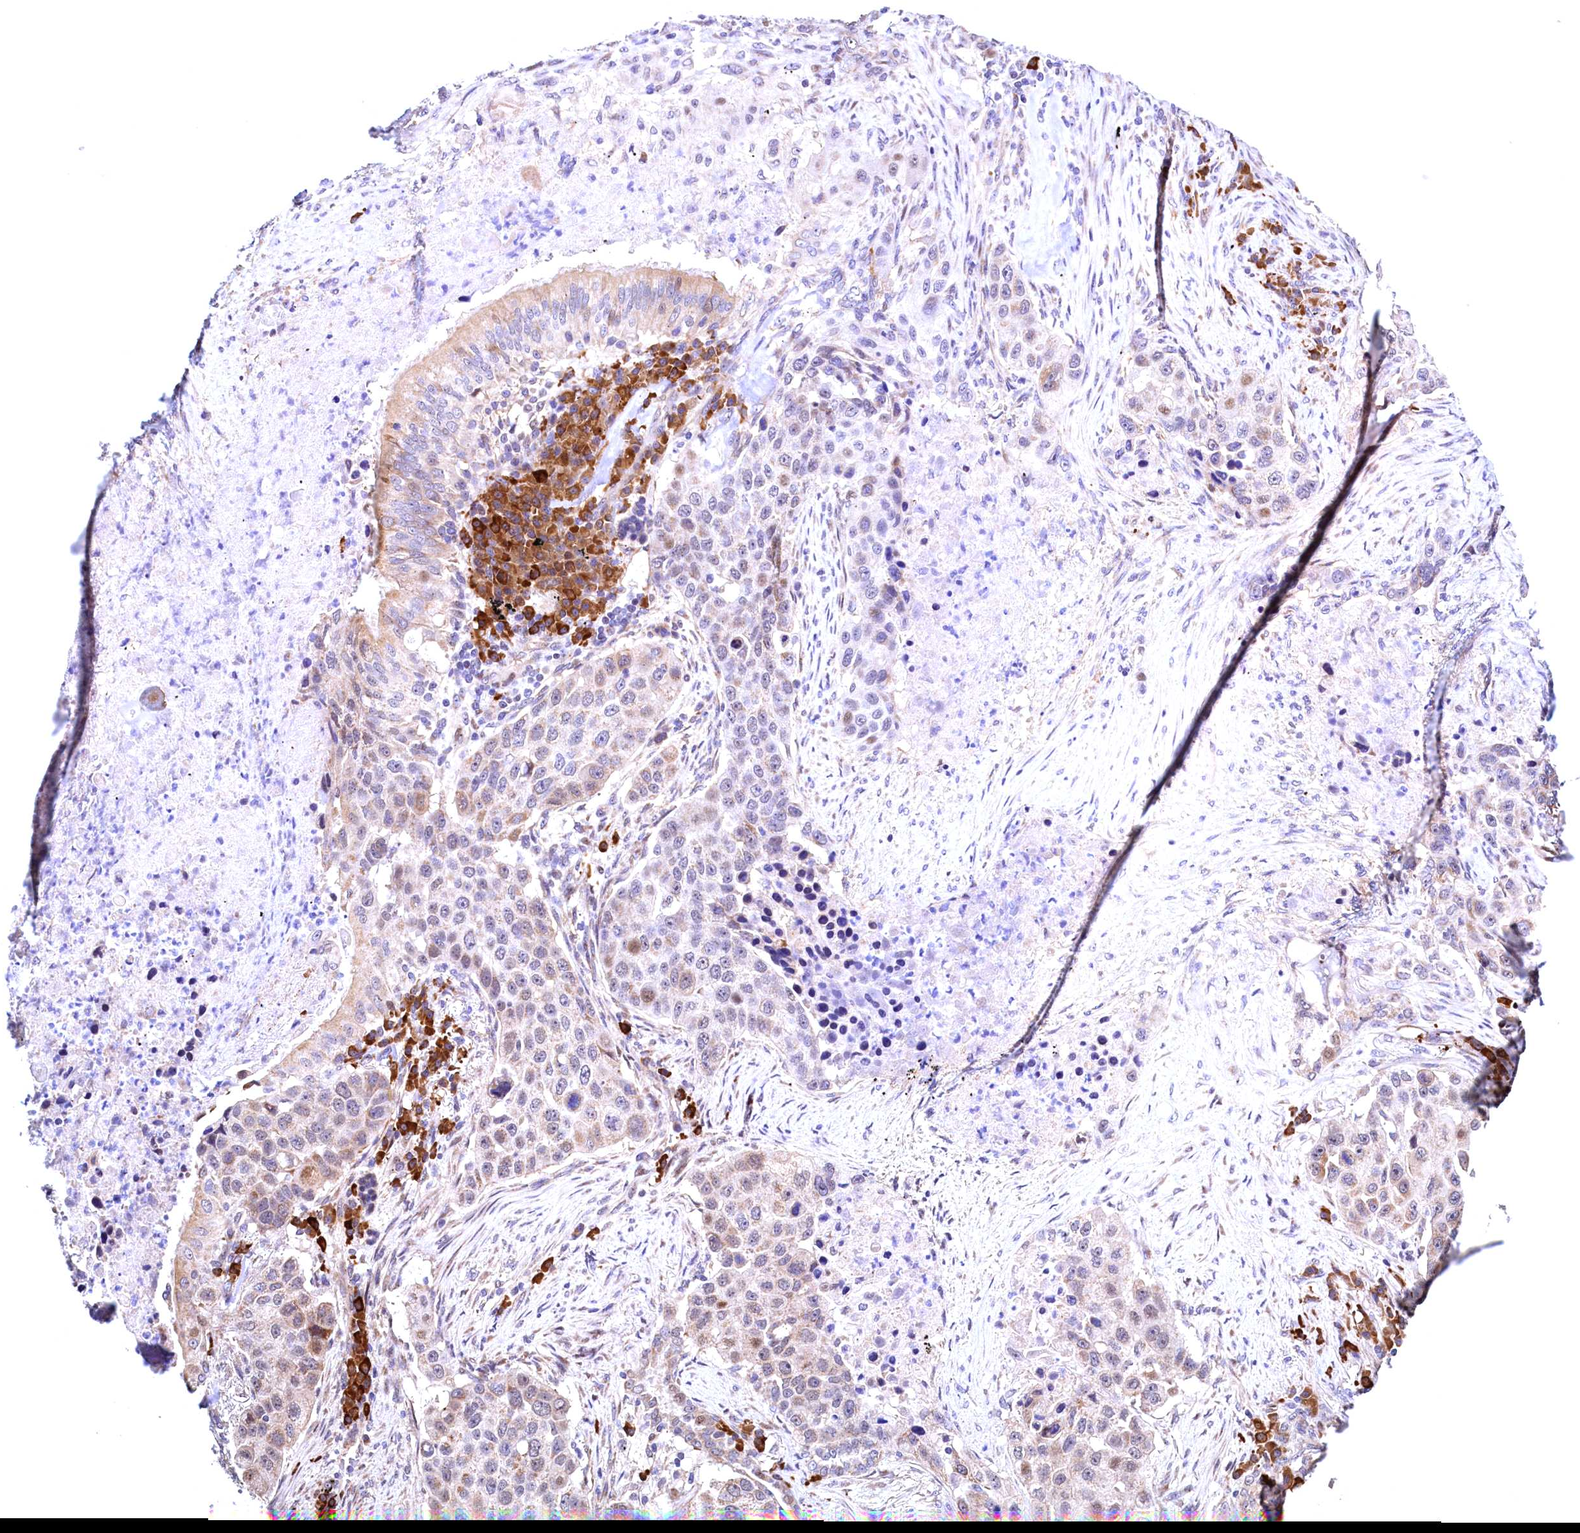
{"staining": {"intensity": "weak", "quantity": "<25%", "location": "cytoplasmic/membranous"}, "tissue": "lung cancer", "cell_type": "Tumor cells", "image_type": "cancer", "snomed": [{"axis": "morphology", "description": "Squamous cell carcinoma, NOS"}, {"axis": "topography", "description": "Lung"}], "caption": "A high-resolution photomicrograph shows immunohistochemistry staining of lung cancer, which reveals no significant expression in tumor cells.", "gene": "RBFA", "patient": {"sex": "female", "age": 63}}